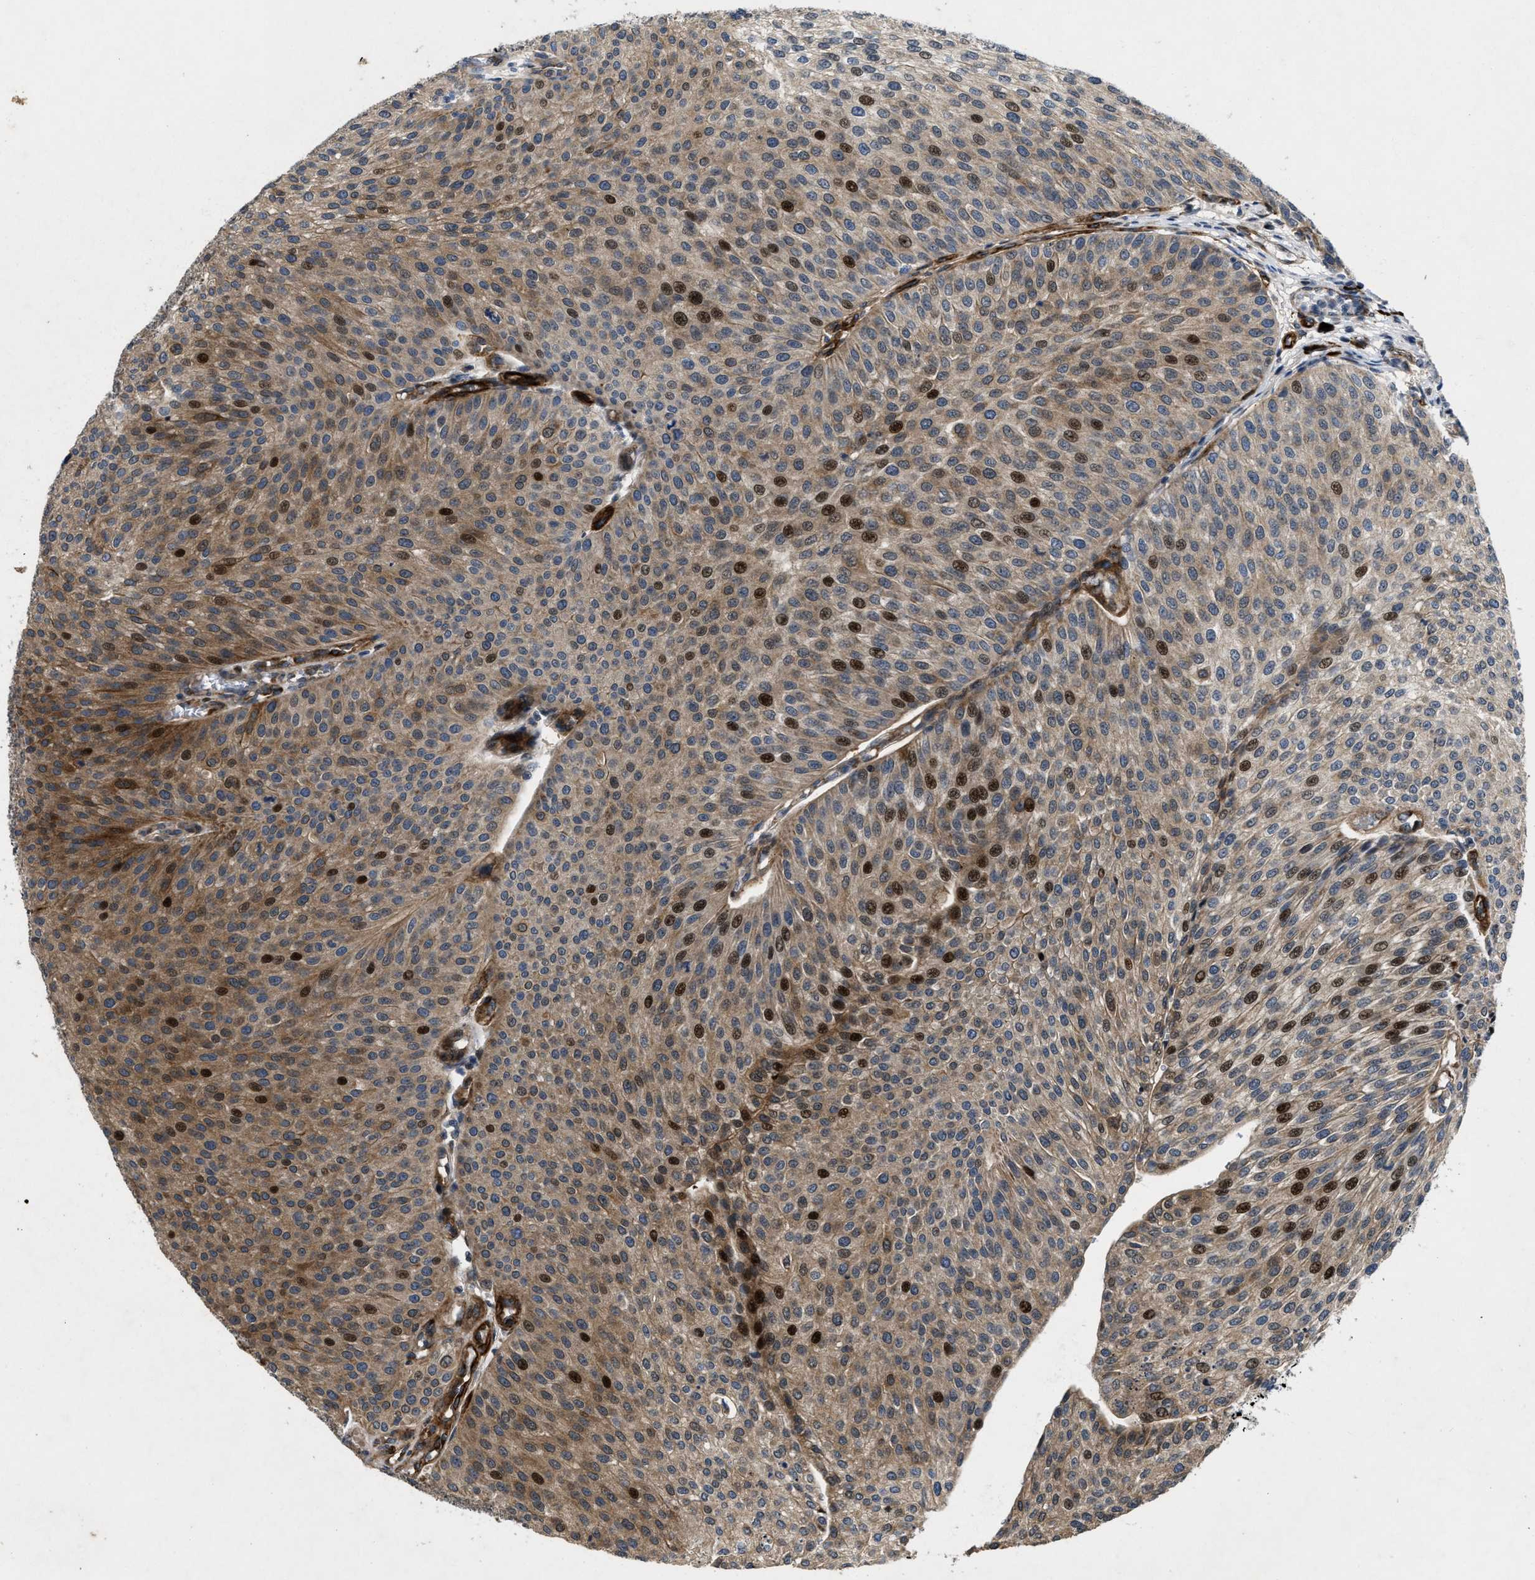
{"staining": {"intensity": "strong", "quantity": "<25%", "location": "cytoplasmic/membranous,nuclear"}, "tissue": "urothelial cancer", "cell_type": "Tumor cells", "image_type": "cancer", "snomed": [{"axis": "morphology", "description": "Urothelial carcinoma, Low grade"}, {"axis": "topography", "description": "Smooth muscle"}, {"axis": "topography", "description": "Urinary bladder"}], "caption": "The photomicrograph demonstrates immunohistochemical staining of urothelial cancer. There is strong cytoplasmic/membranous and nuclear expression is seen in about <25% of tumor cells.", "gene": "HSPA12B", "patient": {"sex": "male", "age": 60}}